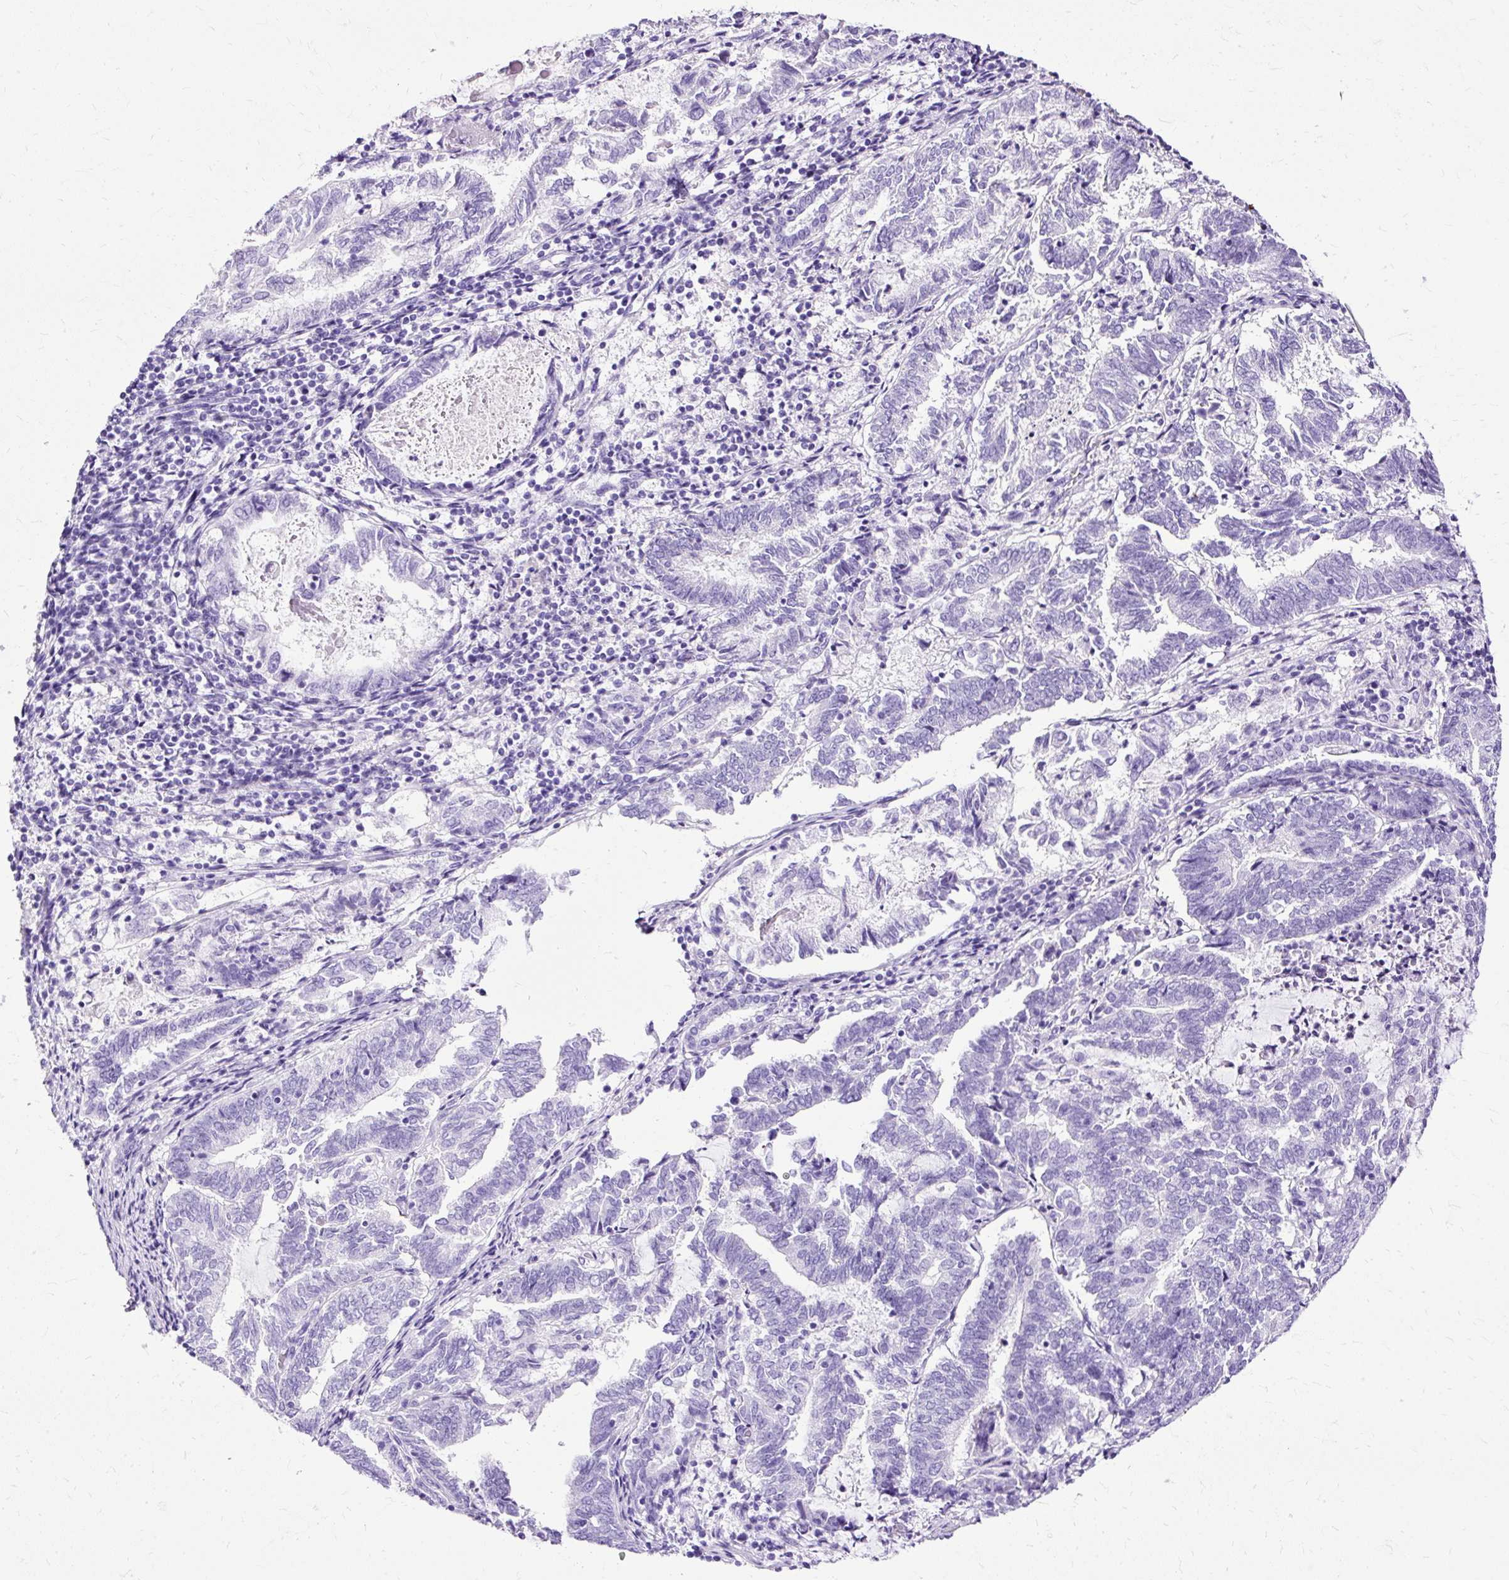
{"staining": {"intensity": "negative", "quantity": "none", "location": "none"}, "tissue": "endometrial cancer", "cell_type": "Tumor cells", "image_type": "cancer", "snomed": [{"axis": "morphology", "description": "Adenocarcinoma, NOS"}, {"axis": "topography", "description": "Endometrium"}], "caption": "There is no significant expression in tumor cells of endometrial adenocarcinoma.", "gene": "SLC8A2", "patient": {"sex": "female", "age": 80}}